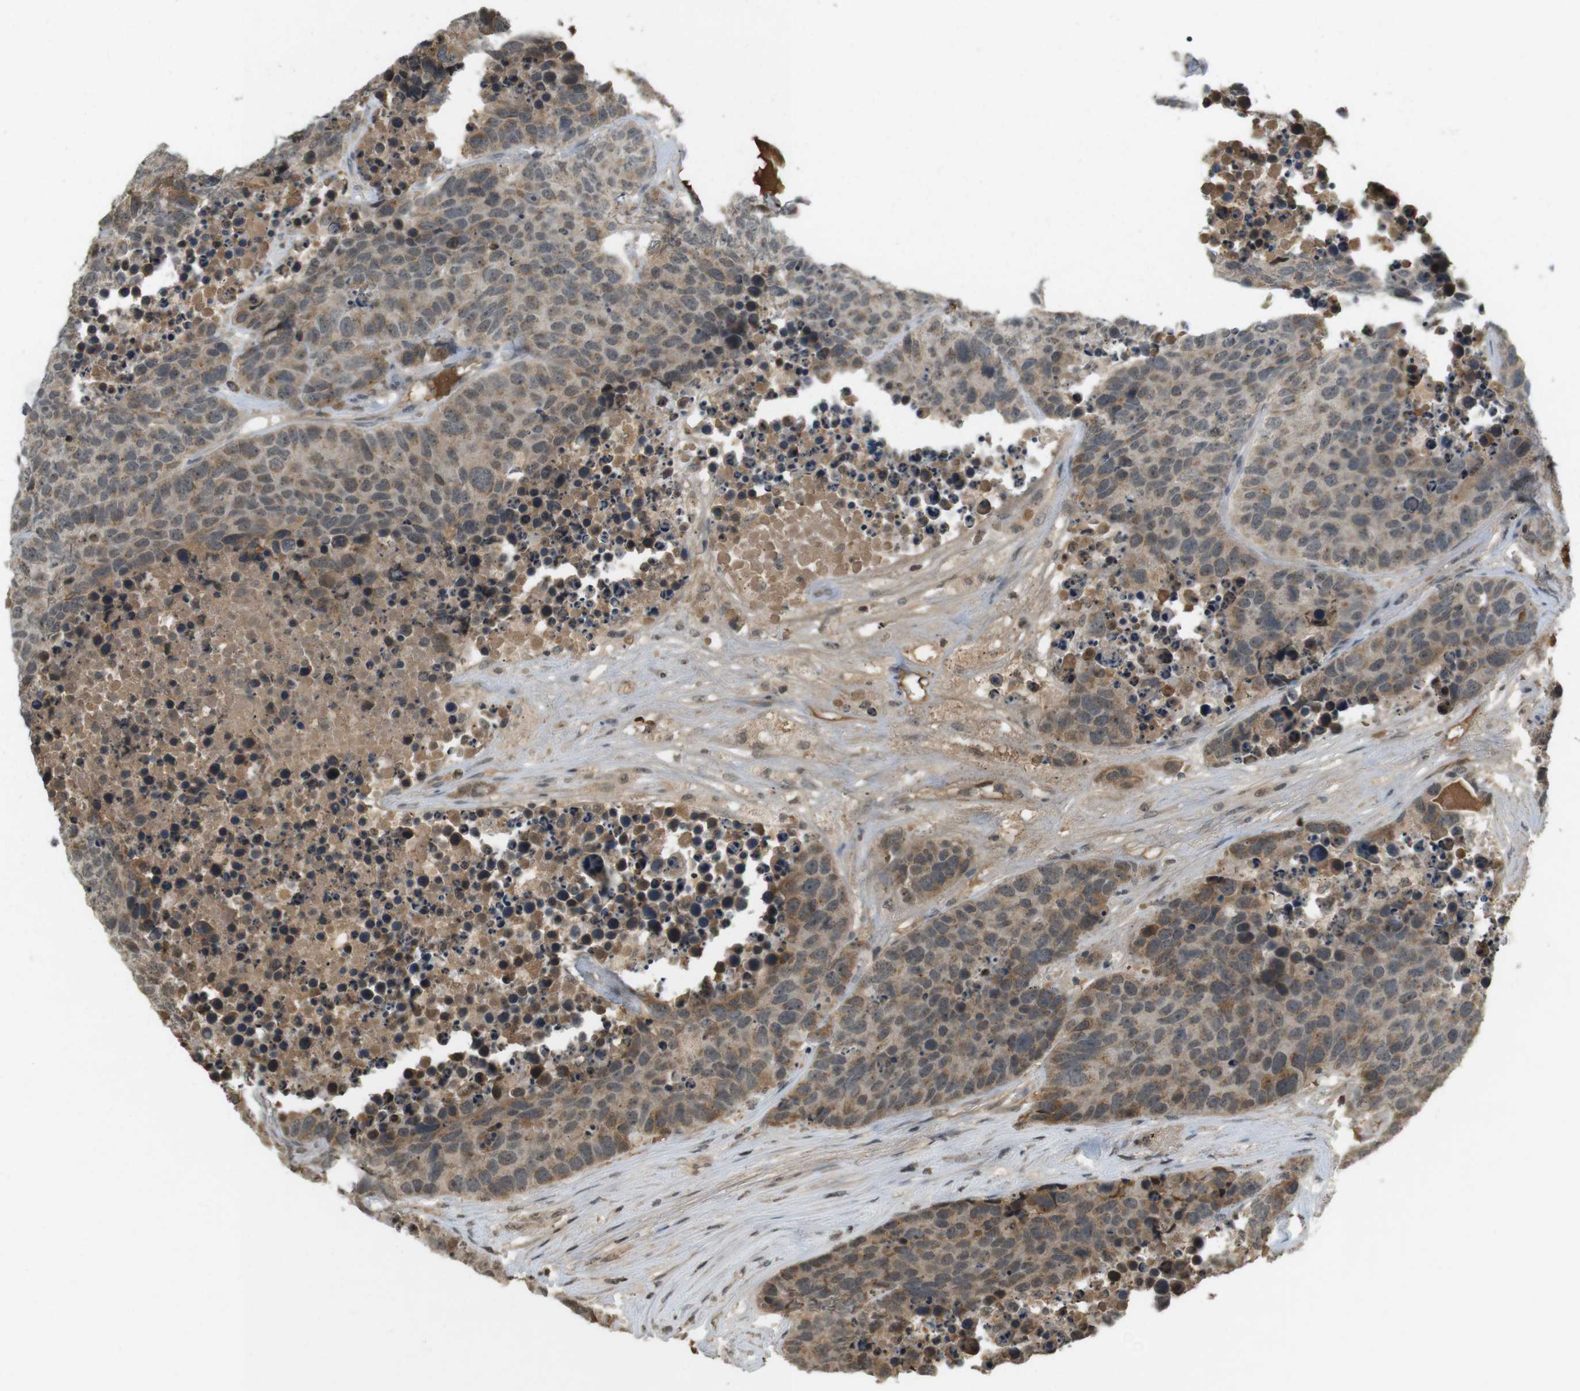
{"staining": {"intensity": "moderate", "quantity": "<25%", "location": "cytoplasmic/membranous,nuclear"}, "tissue": "carcinoid", "cell_type": "Tumor cells", "image_type": "cancer", "snomed": [{"axis": "morphology", "description": "Carcinoid, malignant, NOS"}, {"axis": "topography", "description": "Lung"}], "caption": "About <25% of tumor cells in human carcinoid (malignant) show moderate cytoplasmic/membranous and nuclear protein positivity as visualized by brown immunohistochemical staining.", "gene": "SRR", "patient": {"sex": "male", "age": 60}}